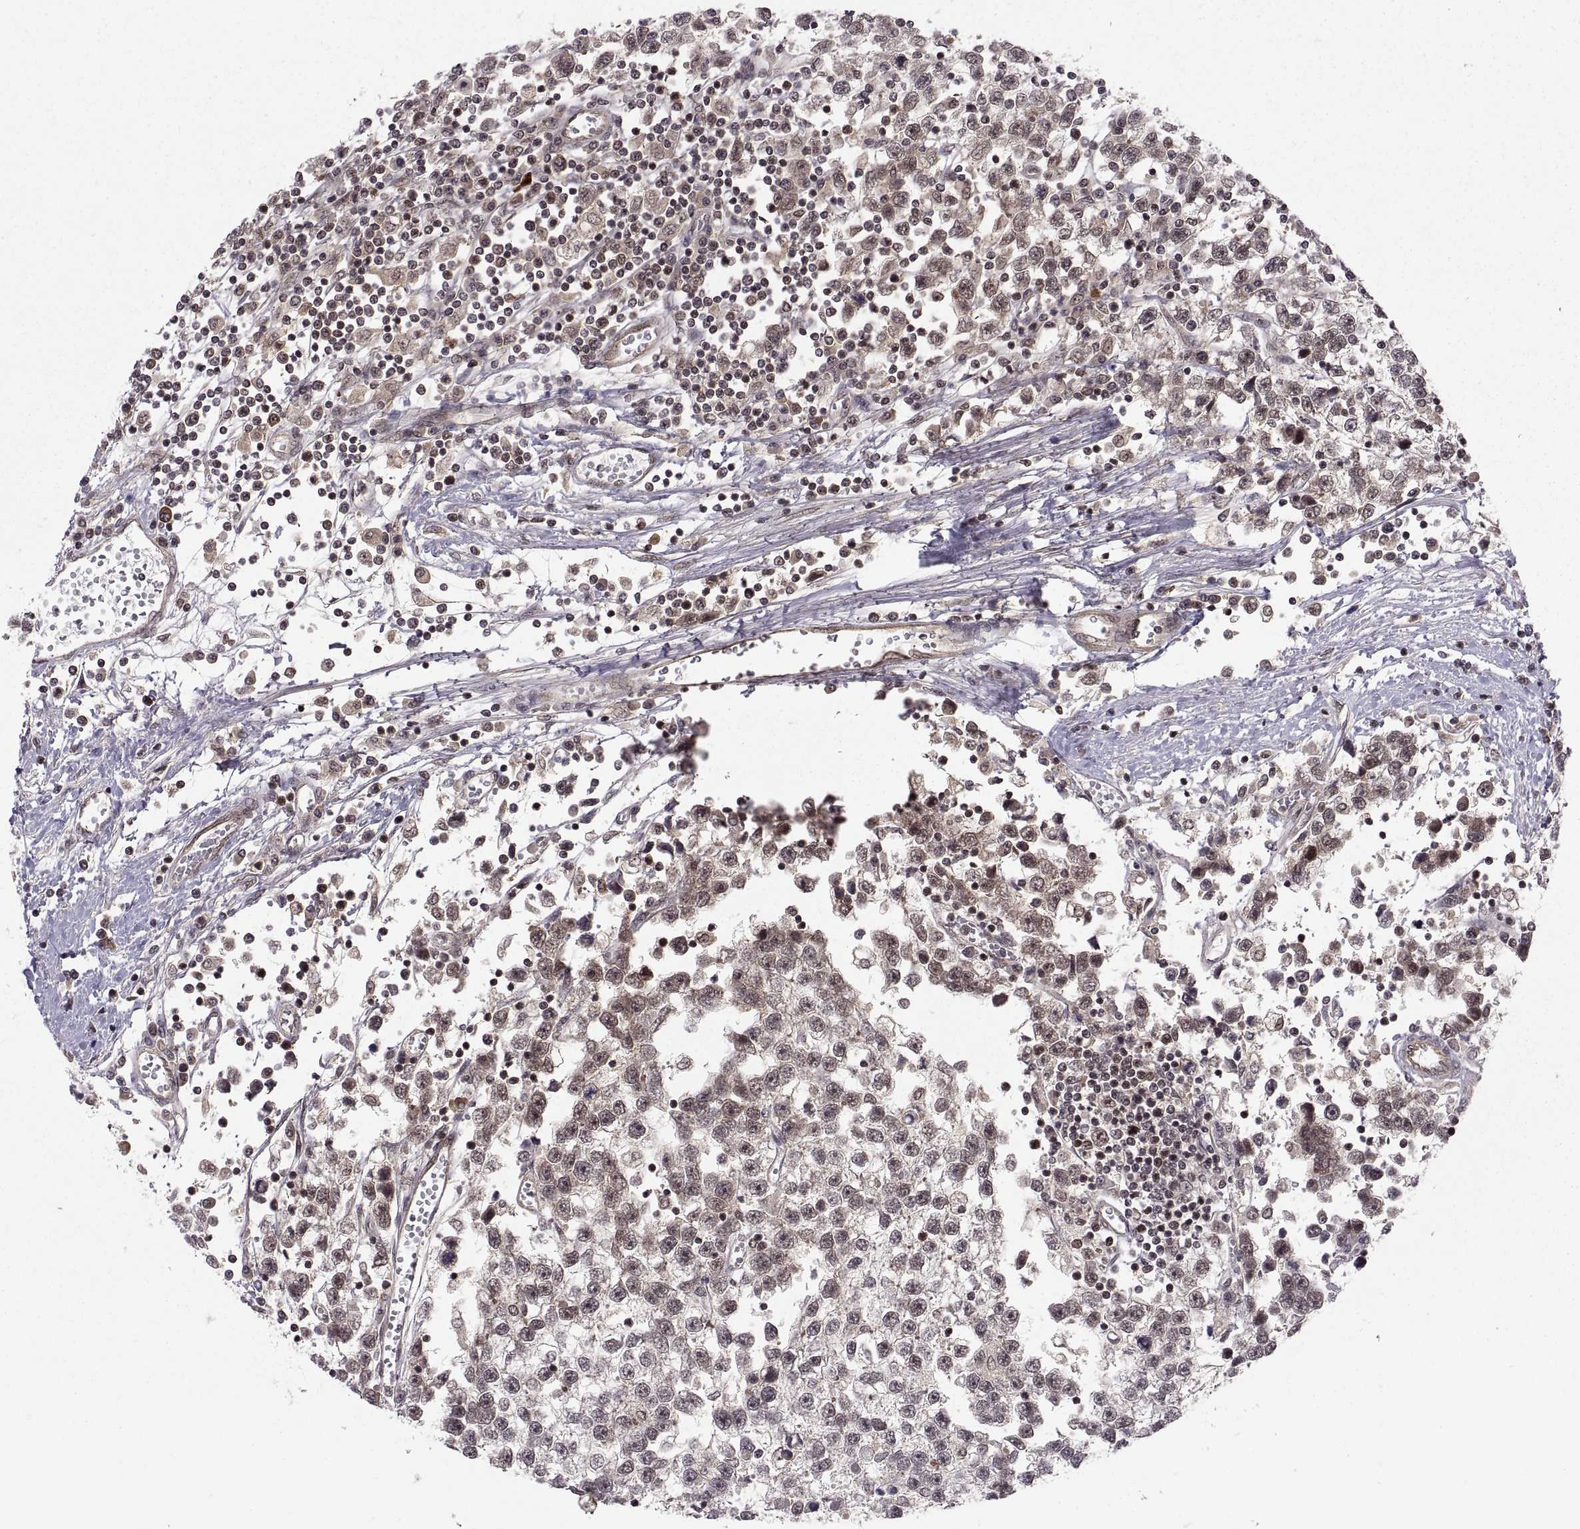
{"staining": {"intensity": "weak", "quantity": "25%-75%", "location": "cytoplasmic/membranous"}, "tissue": "testis cancer", "cell_type": "Tumor cells", "image_type": "cancer", "snomed": [{"axis": "morphology", "description": "Seminoma, NOS"}, {"axis": "topography", "description": "Testis"}], "caption": "The photomicrograph exhibits immunohistochemical staining of testis cancer. There is weak cytoplasmic/membranous positivity is seen in approximately 25%-75% of tumor cells. Immunohistochemistry stains the protein of interest in brown and the nuclei are stained blue.", "gene": "ABL2", "patient": {"sex": "male", "age": 34}}